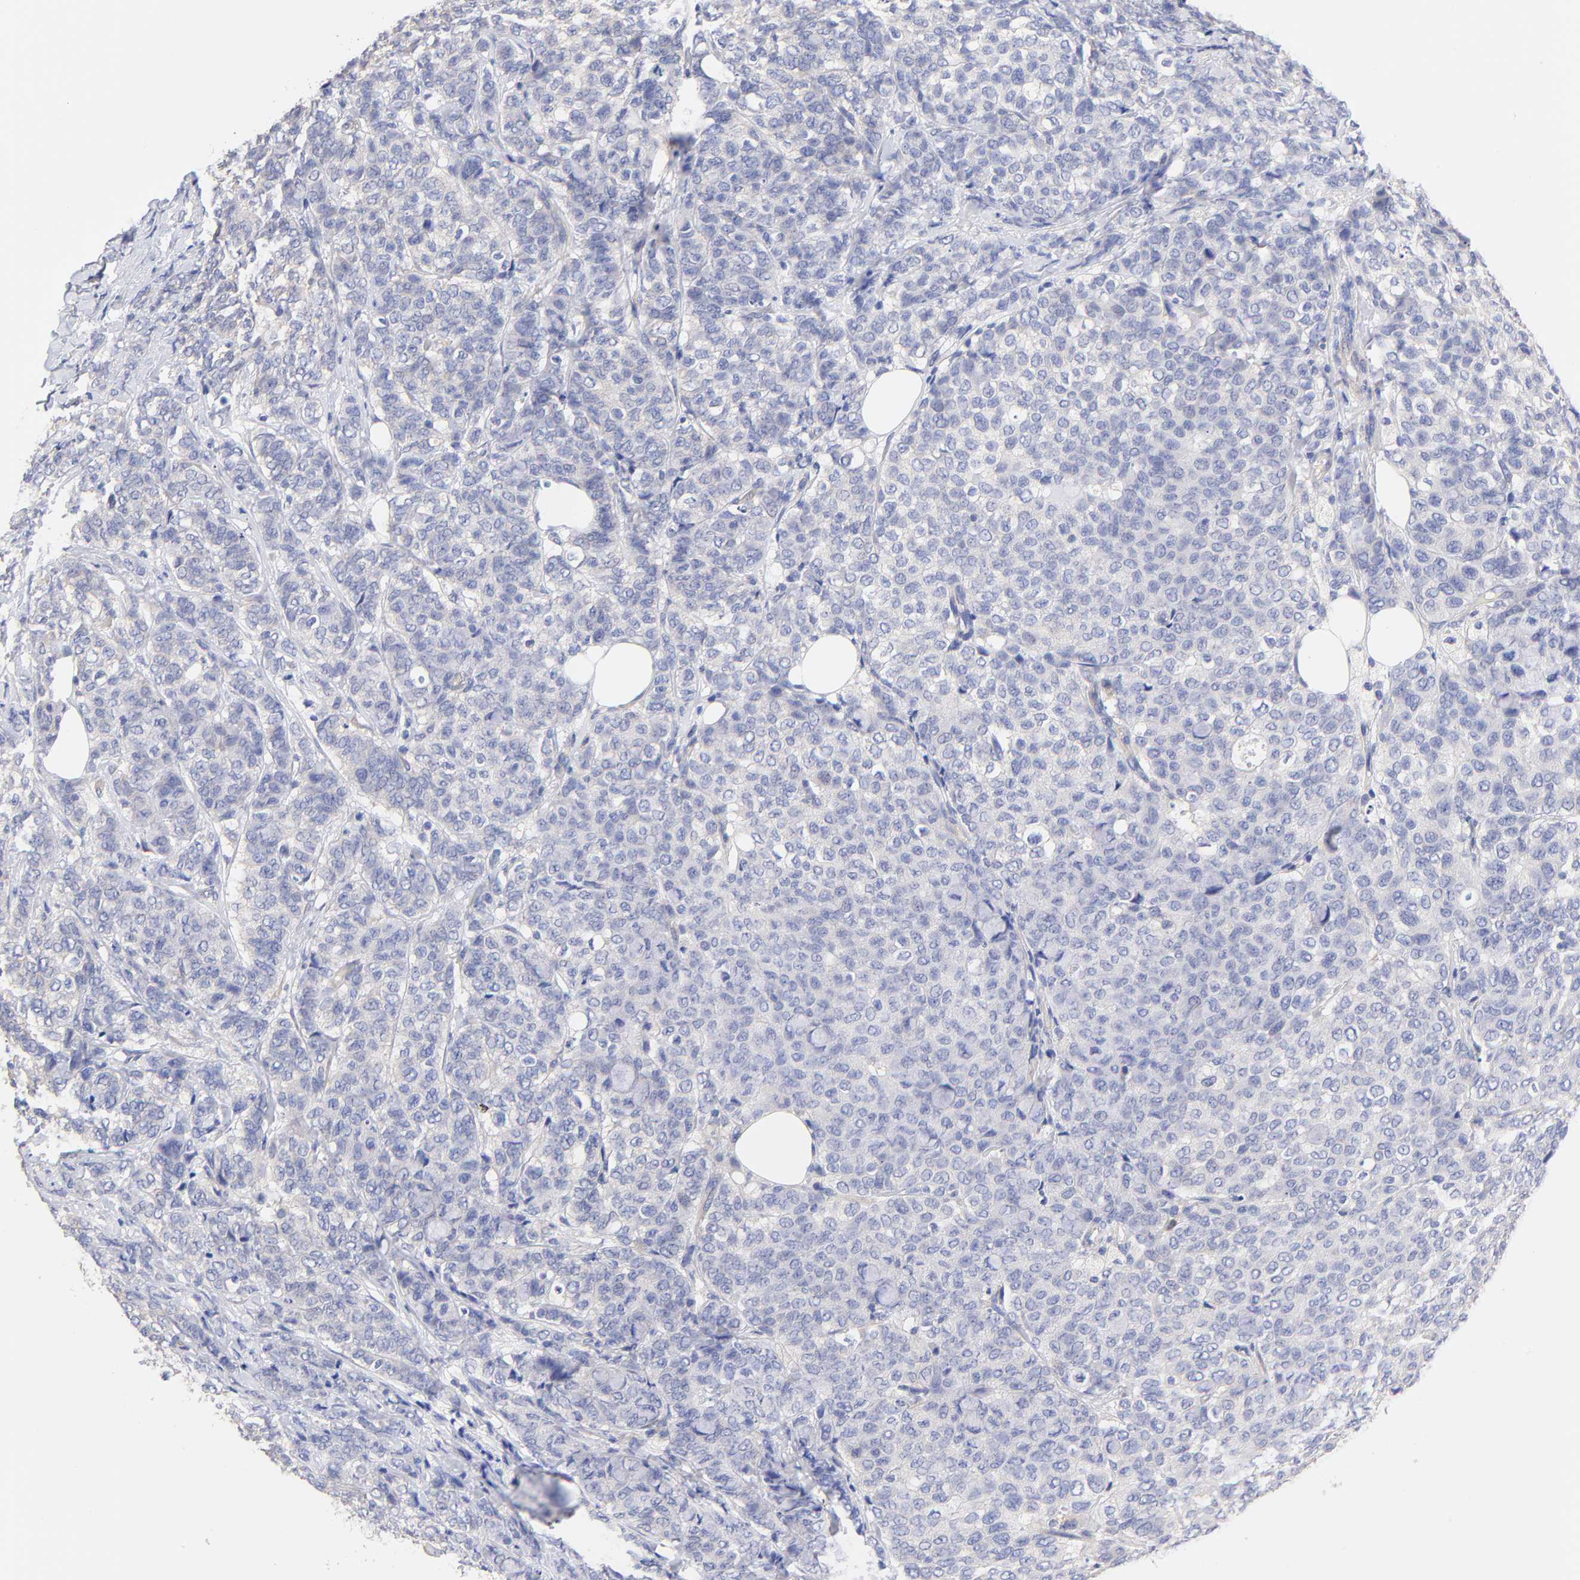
{"staining": {"intensity": "negative", "quantity": "none", "location": "none"}, "tissue": "breast cancer", "cell_type": "Tumor cells", "image_type": "cancer", "snomed": [{"axis": "morphology", "description": "Lobular carcinoma"}, {"axis": "topography", "description": "Breast"}], "caption": "There is no significant positivity in tumor cells of breast cancer (lobular carcinoma). (Brightfield microscopy of DAB (3,3'-diaminobenzidine) immunohistochemistry (IHC) at high magnification).", "gene": "TNFRSF13C", "patient": {"sex": "female", "age": 60}}